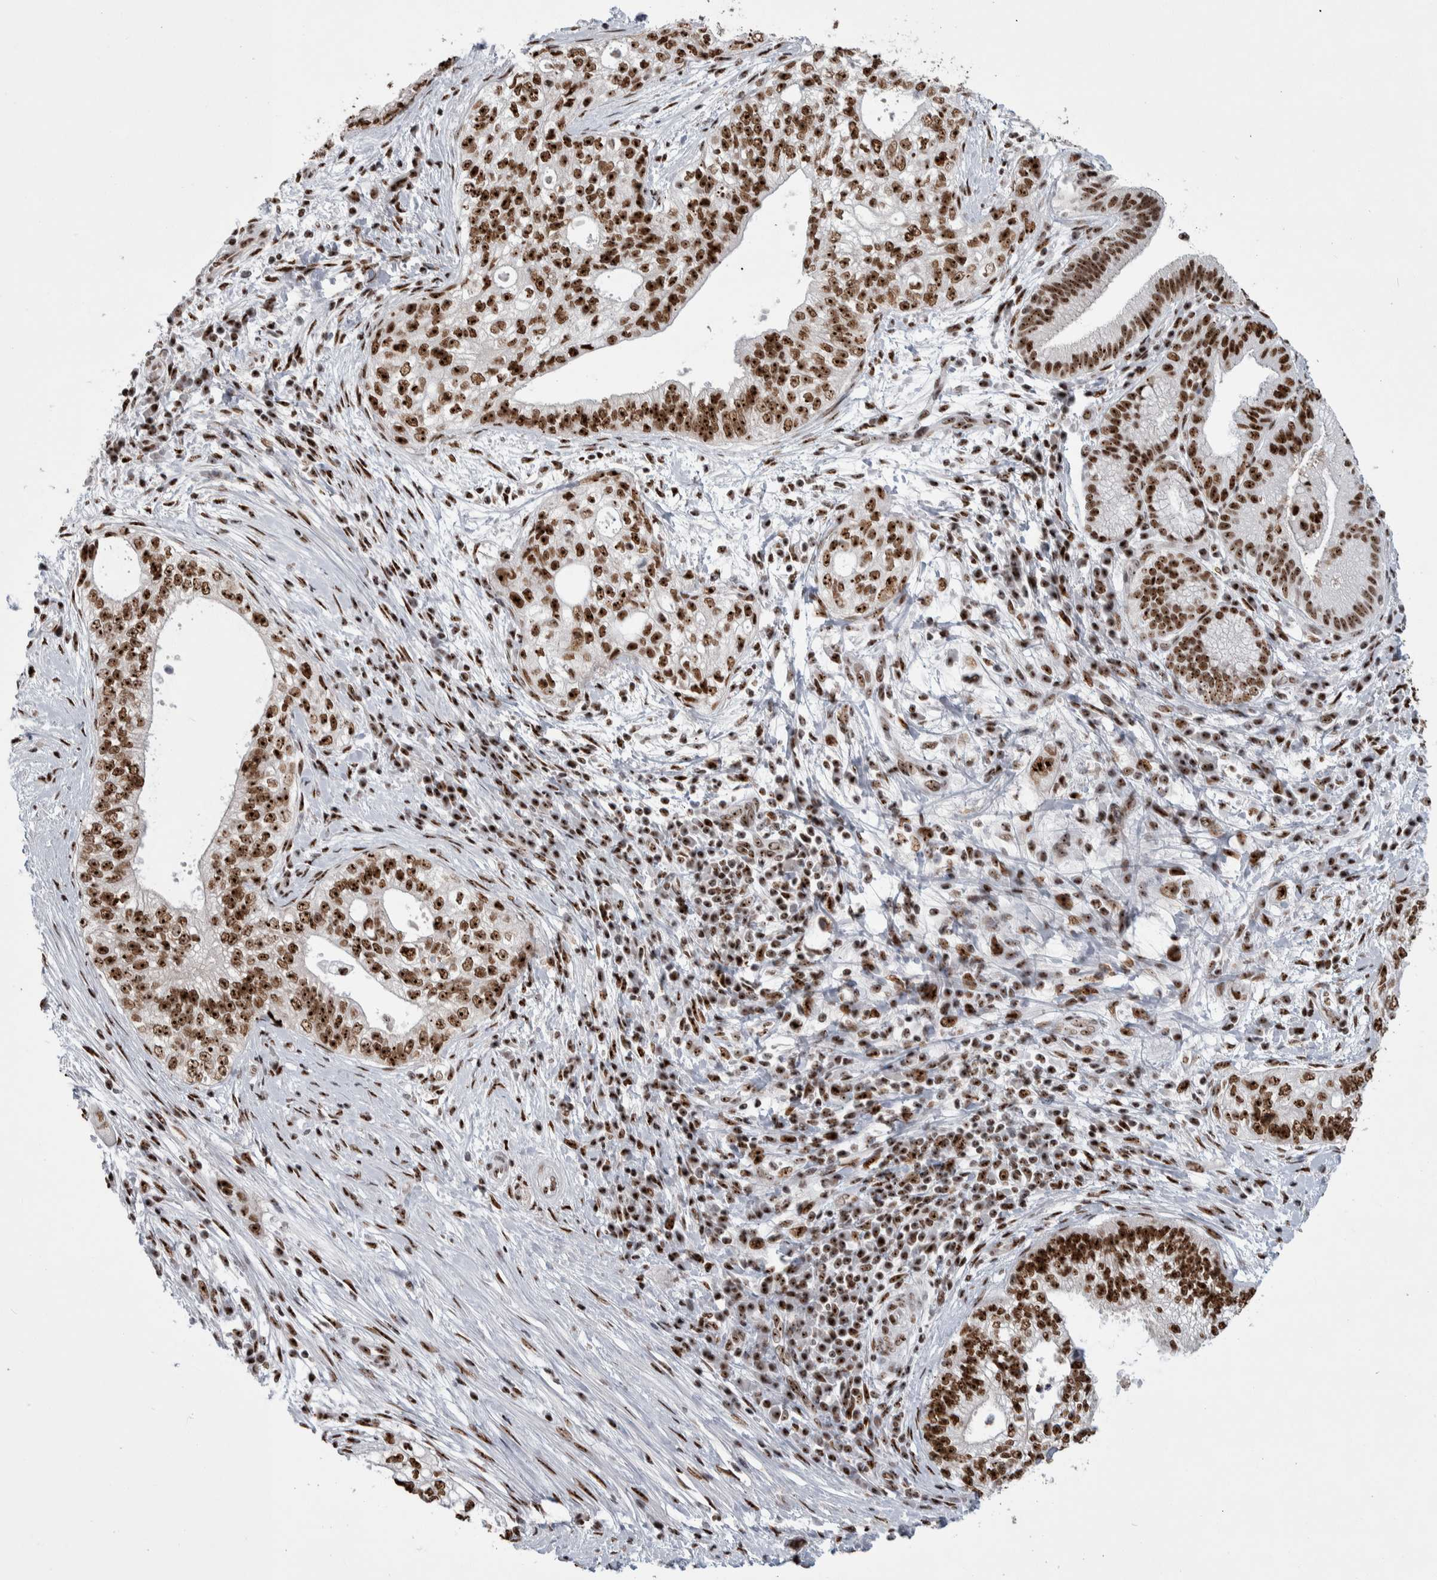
{"staining": {"intensity": "strong", "quantity": ">75%", "location": "nuclear"}, "tissue": "pancreatic cancer", "cell_type": "Tumor cells", "image_type": "cancer", "snomed": [{"axis": "morphology", "description": "Adenocarcinoma, NOS"}, {"axis": "topography", "description": "Pancreas"}], "caption": "Human pancreatic cancer (adenocarcinoma) stained with a protein marker reveals strong staining in tumor cells.", "gene": "NCL", "patient": {"sex": "male", "age": 72}}